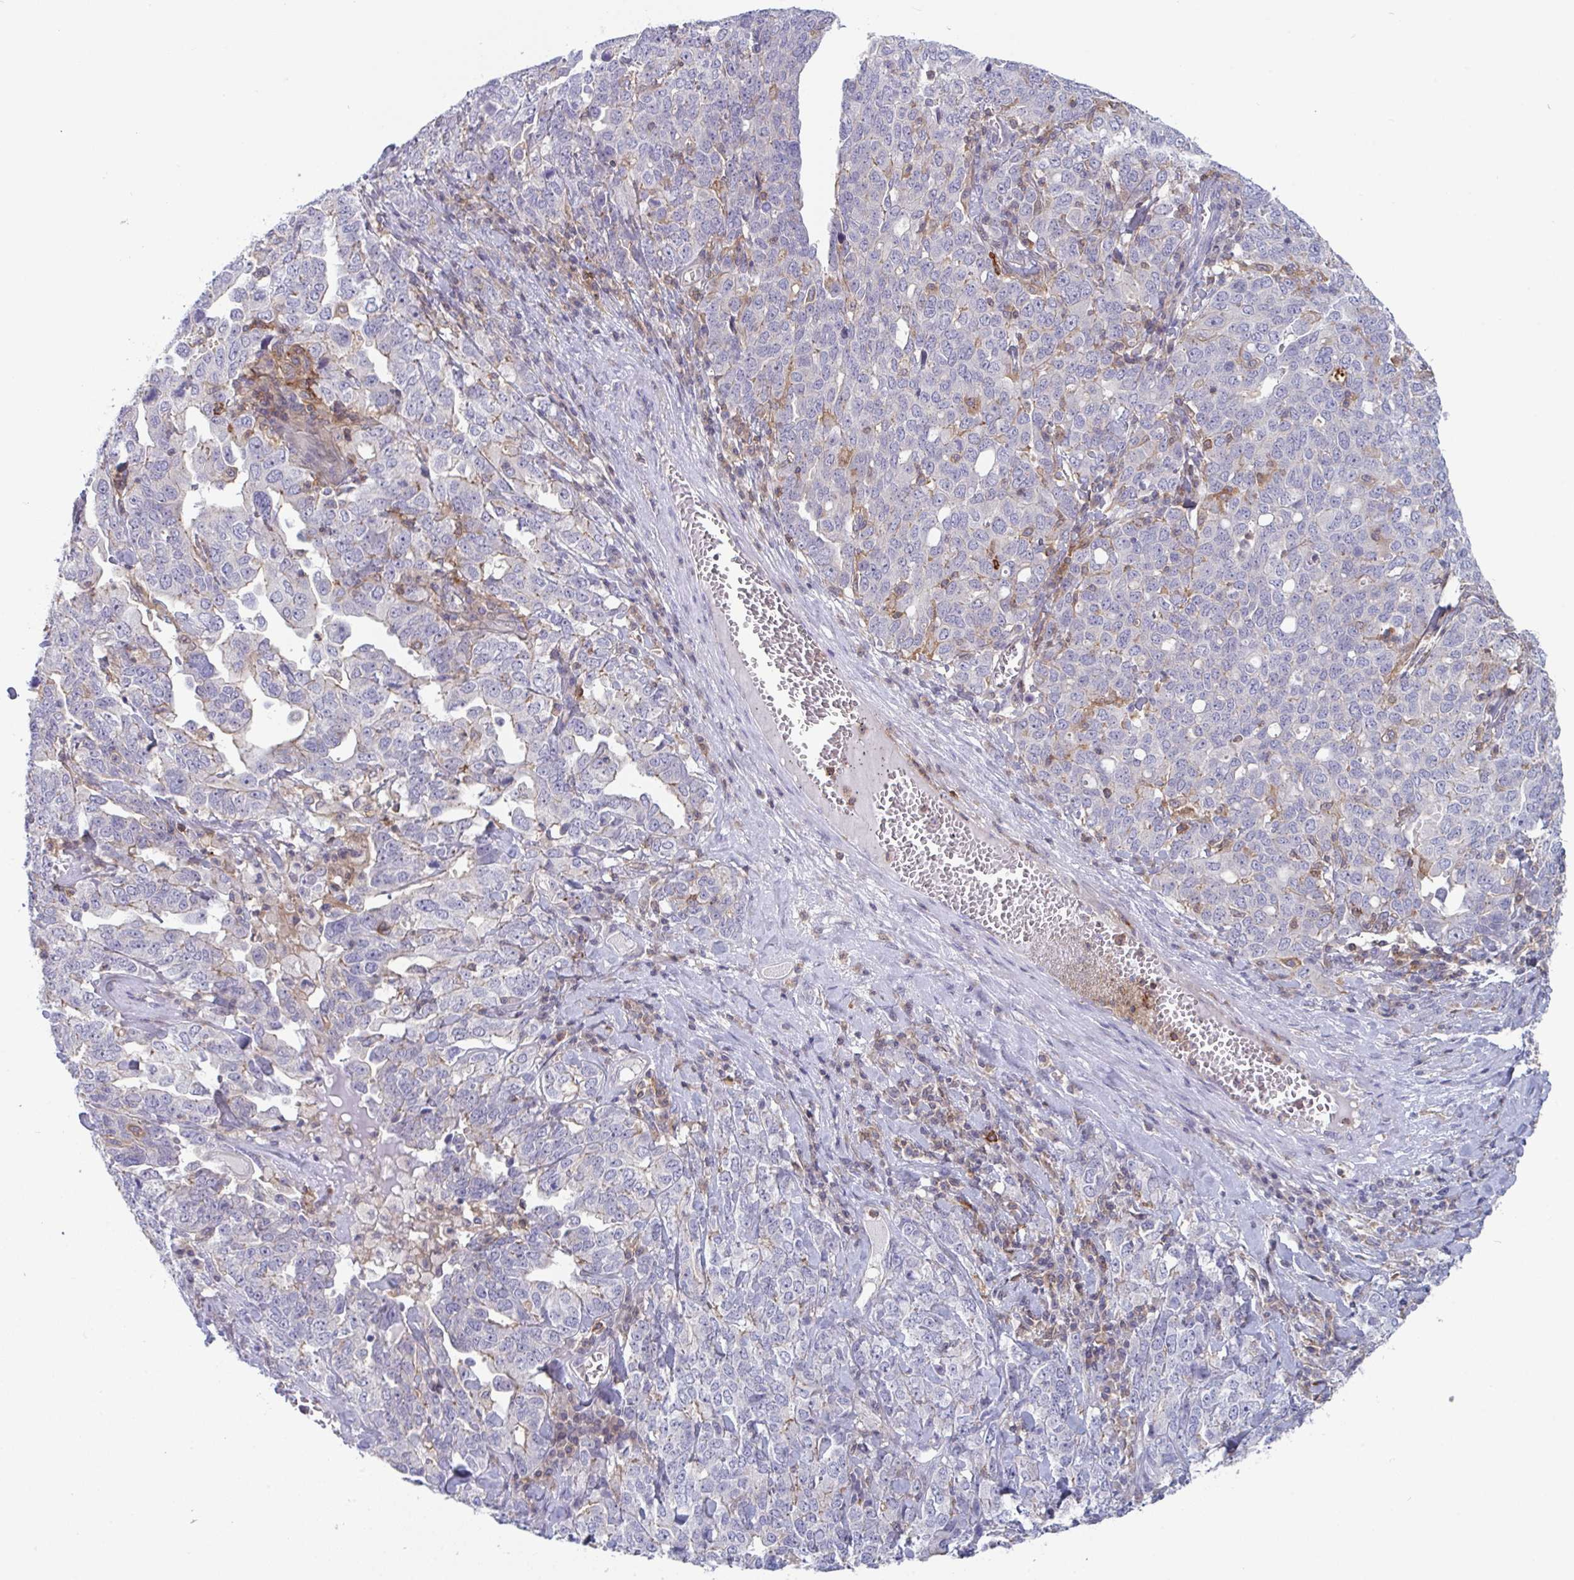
{"staining": {"intensity": "negative", "quantity": "none", "location": "none"}, "tissue": "ovarian cancer", "cell_type": "Tumor cells", "image_type": "cancer", "snomed": [{"axis": "morphology", "description": "Carcinoma, endometroid"}, {"axis": "topography", "description": "Ovary"}], "caption": "Endometroid carcinoma (ovarian) was stained to show a protein in brown. There is no significant expression in tumor cells.", "gene": "DISP2", "patient": {"sex": "female", "age": 62}}